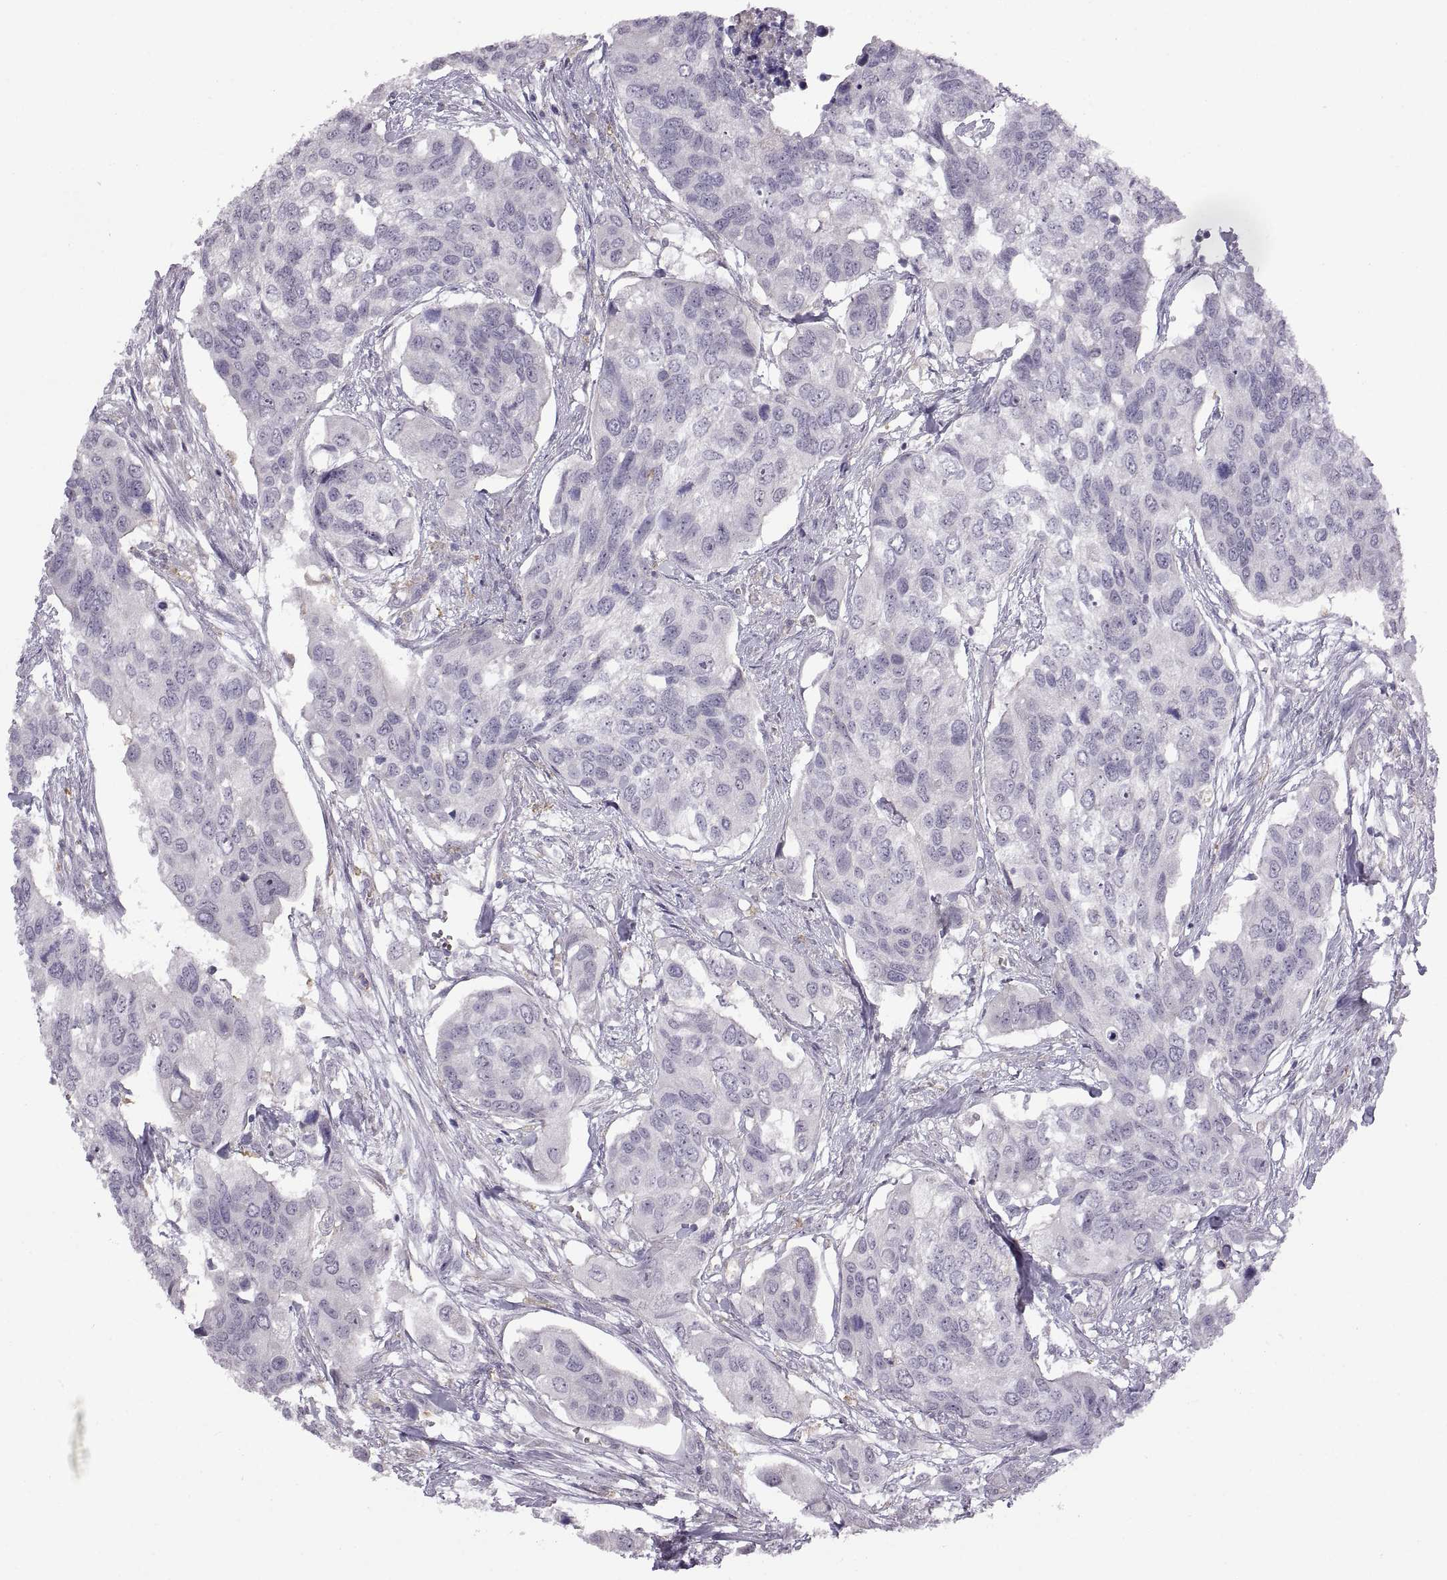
{"staining": {"intensity": "negative", "quantity": "none", "location": "none"}, "tissue": "urothelial cancer", "cell_type": "Tumor cells", "image_type": "cancer", "snomed": [{"axis": "morphology", "description": "Urothelial carcinoma, High grade"}, {"axis": "topography", "description": "Urinary bladder"}], "caption": "This histopathology image is of urothelial cancer stained with immunohistochemistry (IHC) to label a protein in brown with the nuclei are counter-stained blue. There is no positivity in tumor cells. (IHC, brightfield microscopy, high magnification).", "gene": "MEIOC", "patient": {"sex": "male", "age": 60}}